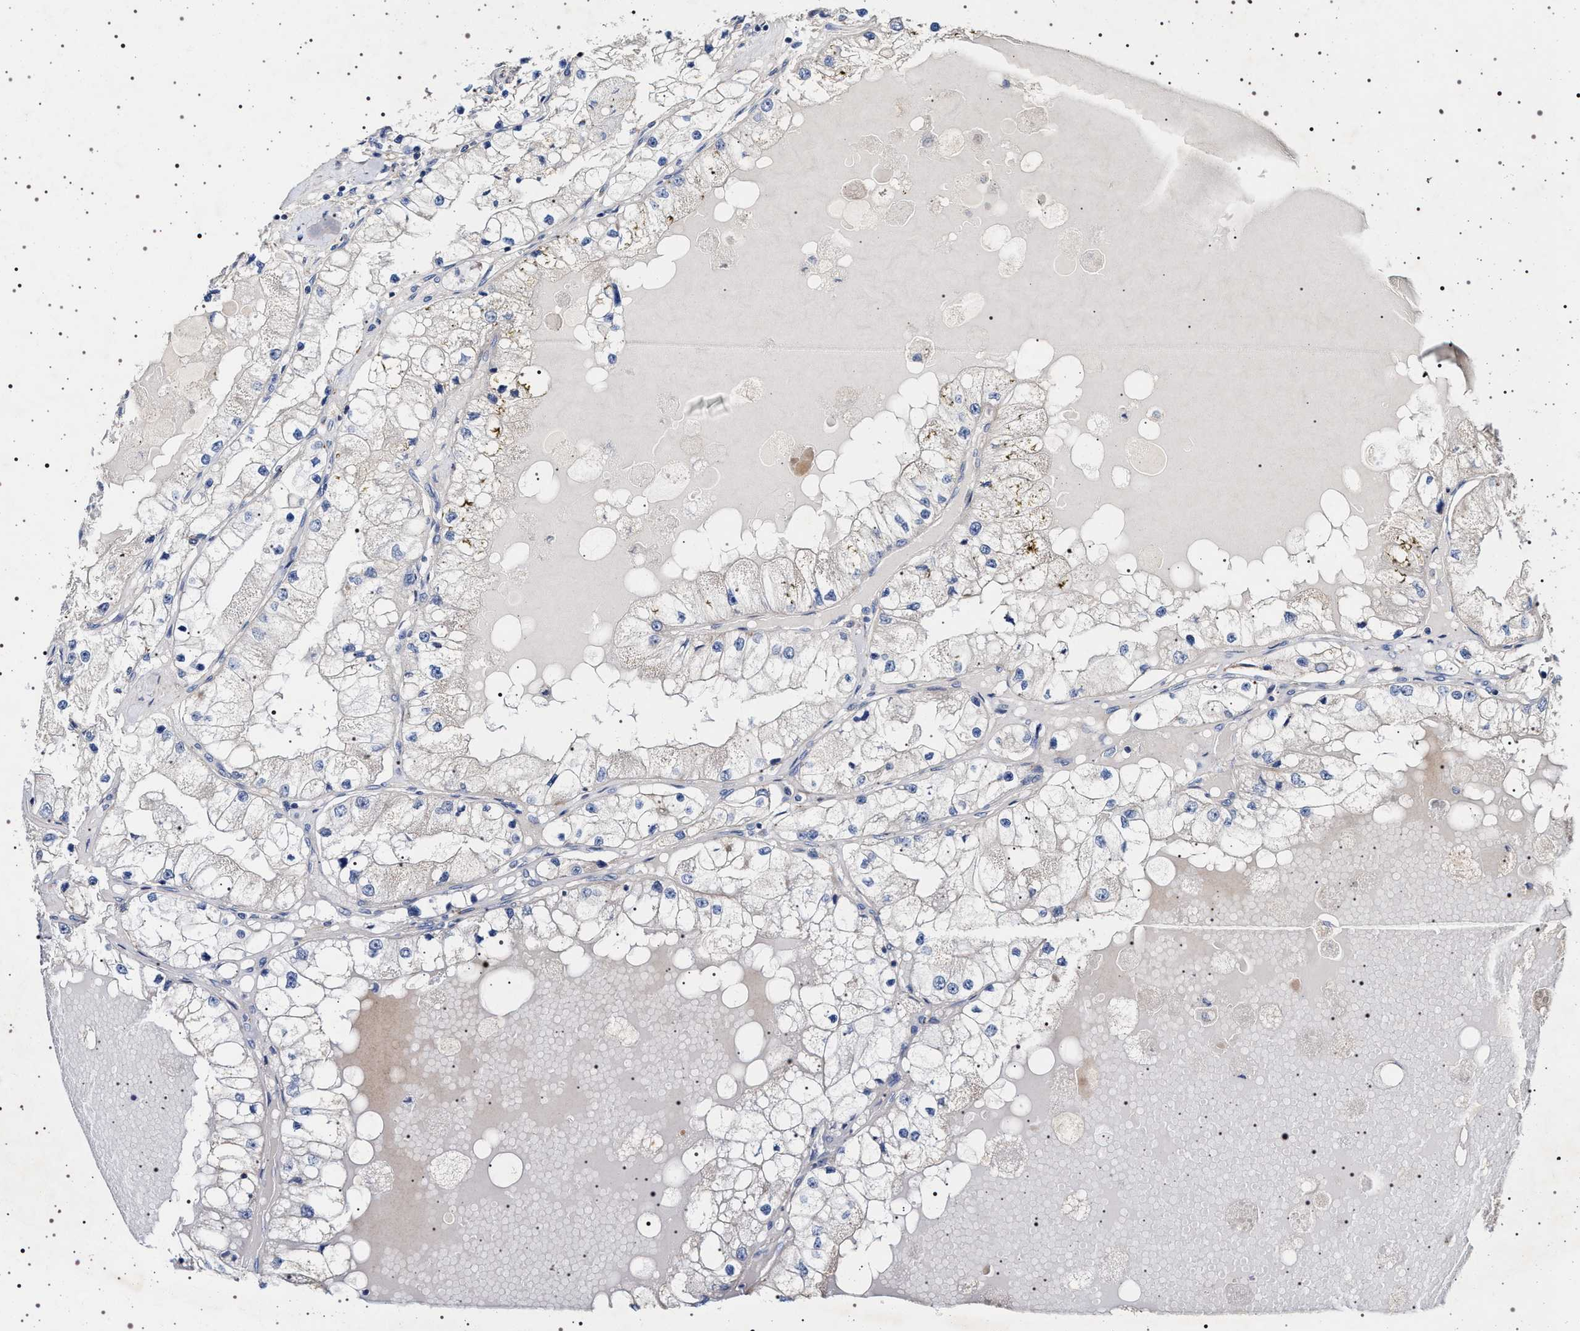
{"staining": {"intensity": "negative", "quantity": "none", "location": "none"}, "tissue": "renal cancer", "cell_type": "Tumor cells", "image_type": "cancer", "snomed": [{"axis": "morphology", "description": "Adenocarcinoma, NOS"}, {"axis": "topography", "description": "Kidney"}], "caption": "DAB immunohistochemical staining of human renal adenocarcinoma reveals no significant expression in tumor cells.", "gene": "NAALADL2", "patient": {"sex": "male", "age": 68}}